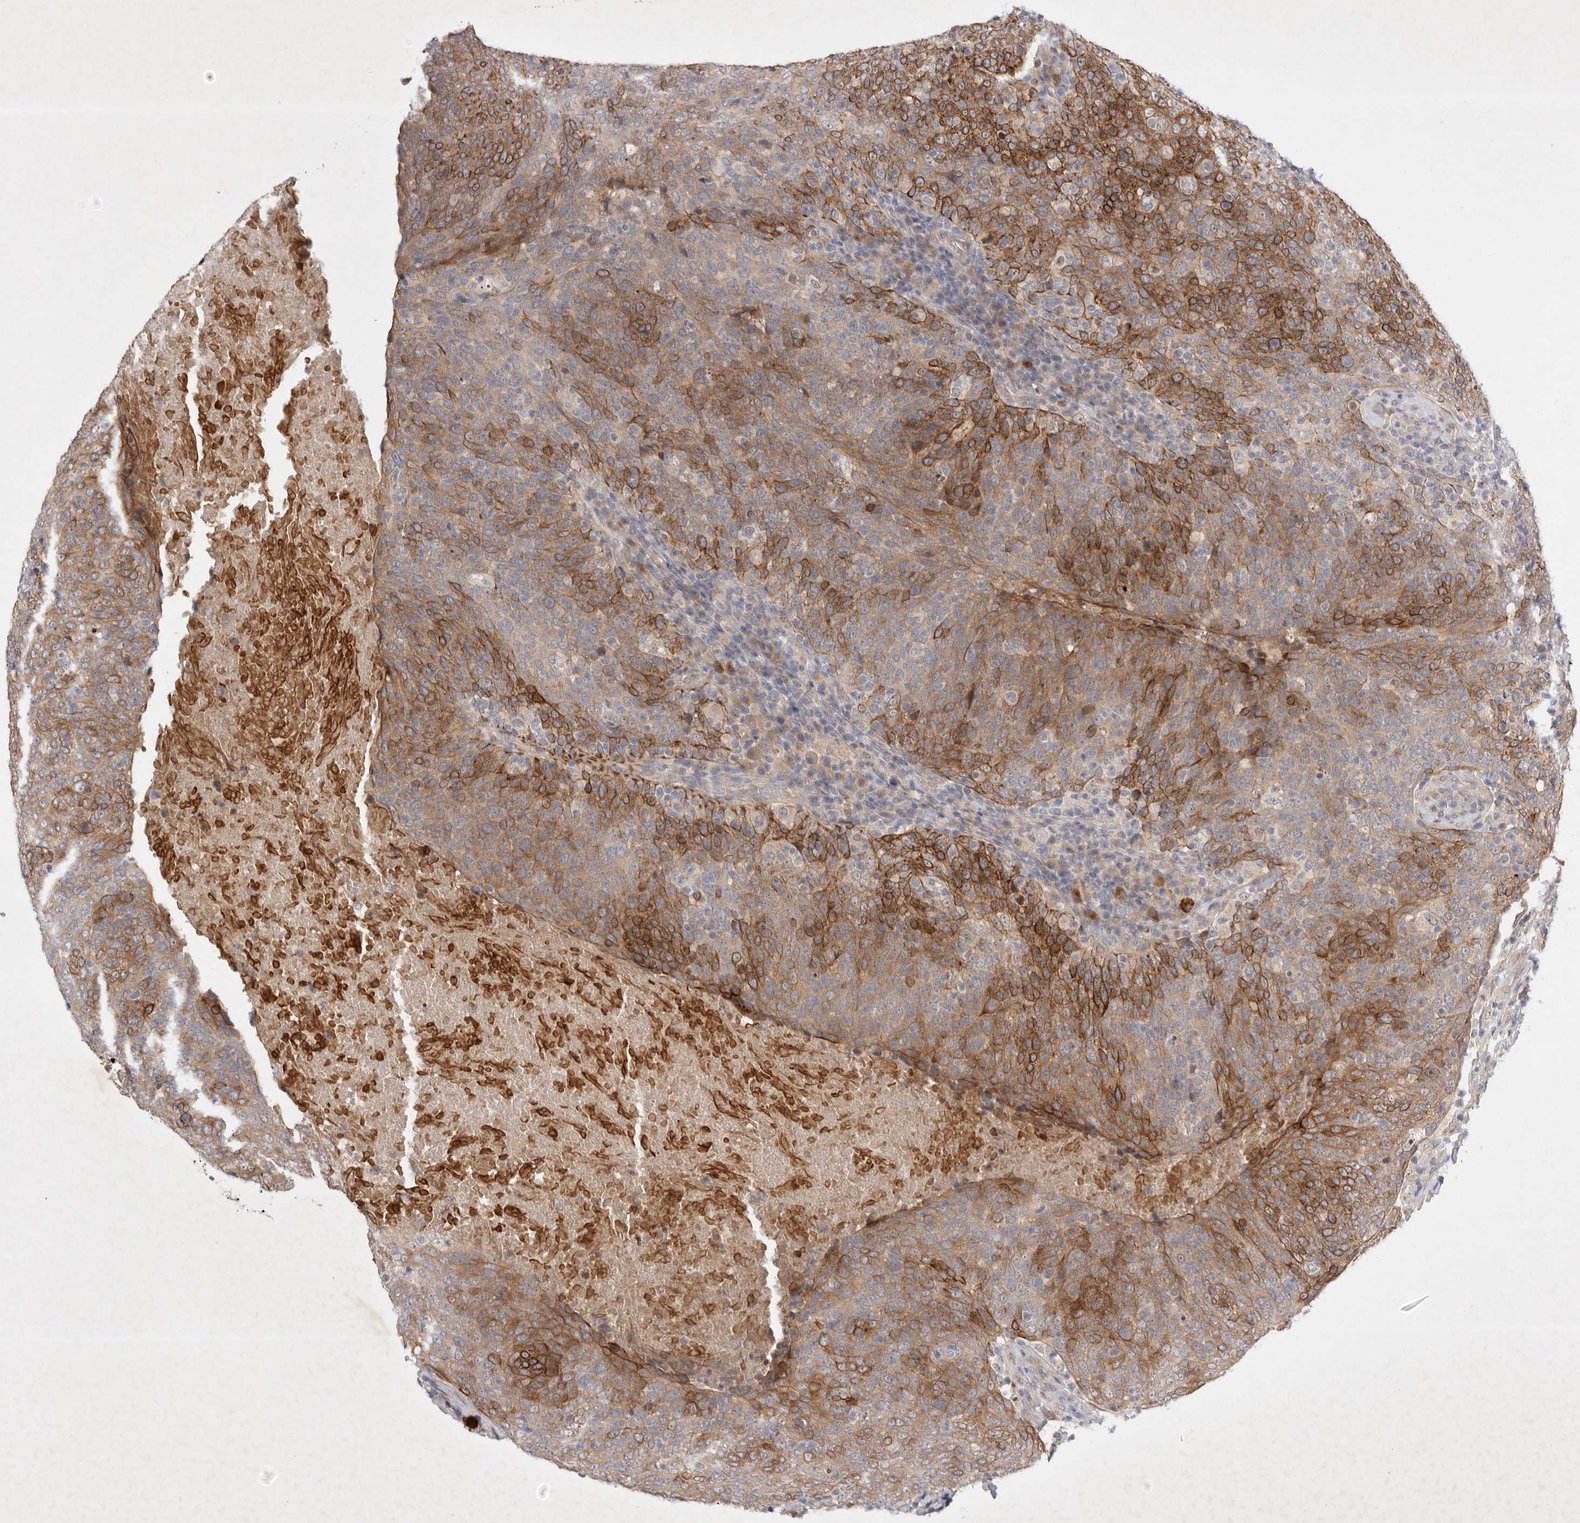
{"staining": {"intensity": "moderate", "quantity": ">75%", "location": "cytoplasmic/membranous"}, "tissue": "head and neck cancer", "cell_type": "Tumor cells", "image_type": "cancer", "snomed": [{"axis": "morphology", "description": "Squamous cell carcinoma, NOS"}, {"axis": "morphology", "description": "Squamous cell carcinoma, metastatic, NOS"}, {"axis": "topography", "description": "Lymph node"}, {"axis": "topography", "description": "Head-Neck"}], "caption": "IHC micrograph of head and neck cancer (metastatic squamous cell carcinoma) stained for a protein (brown), which displays medium levels of moderate cytoplasmic/membranous positivity in about >75% of tumor cells.", "gene": "PTPDC1", "patient": {"sex": "male", "age": 62}}